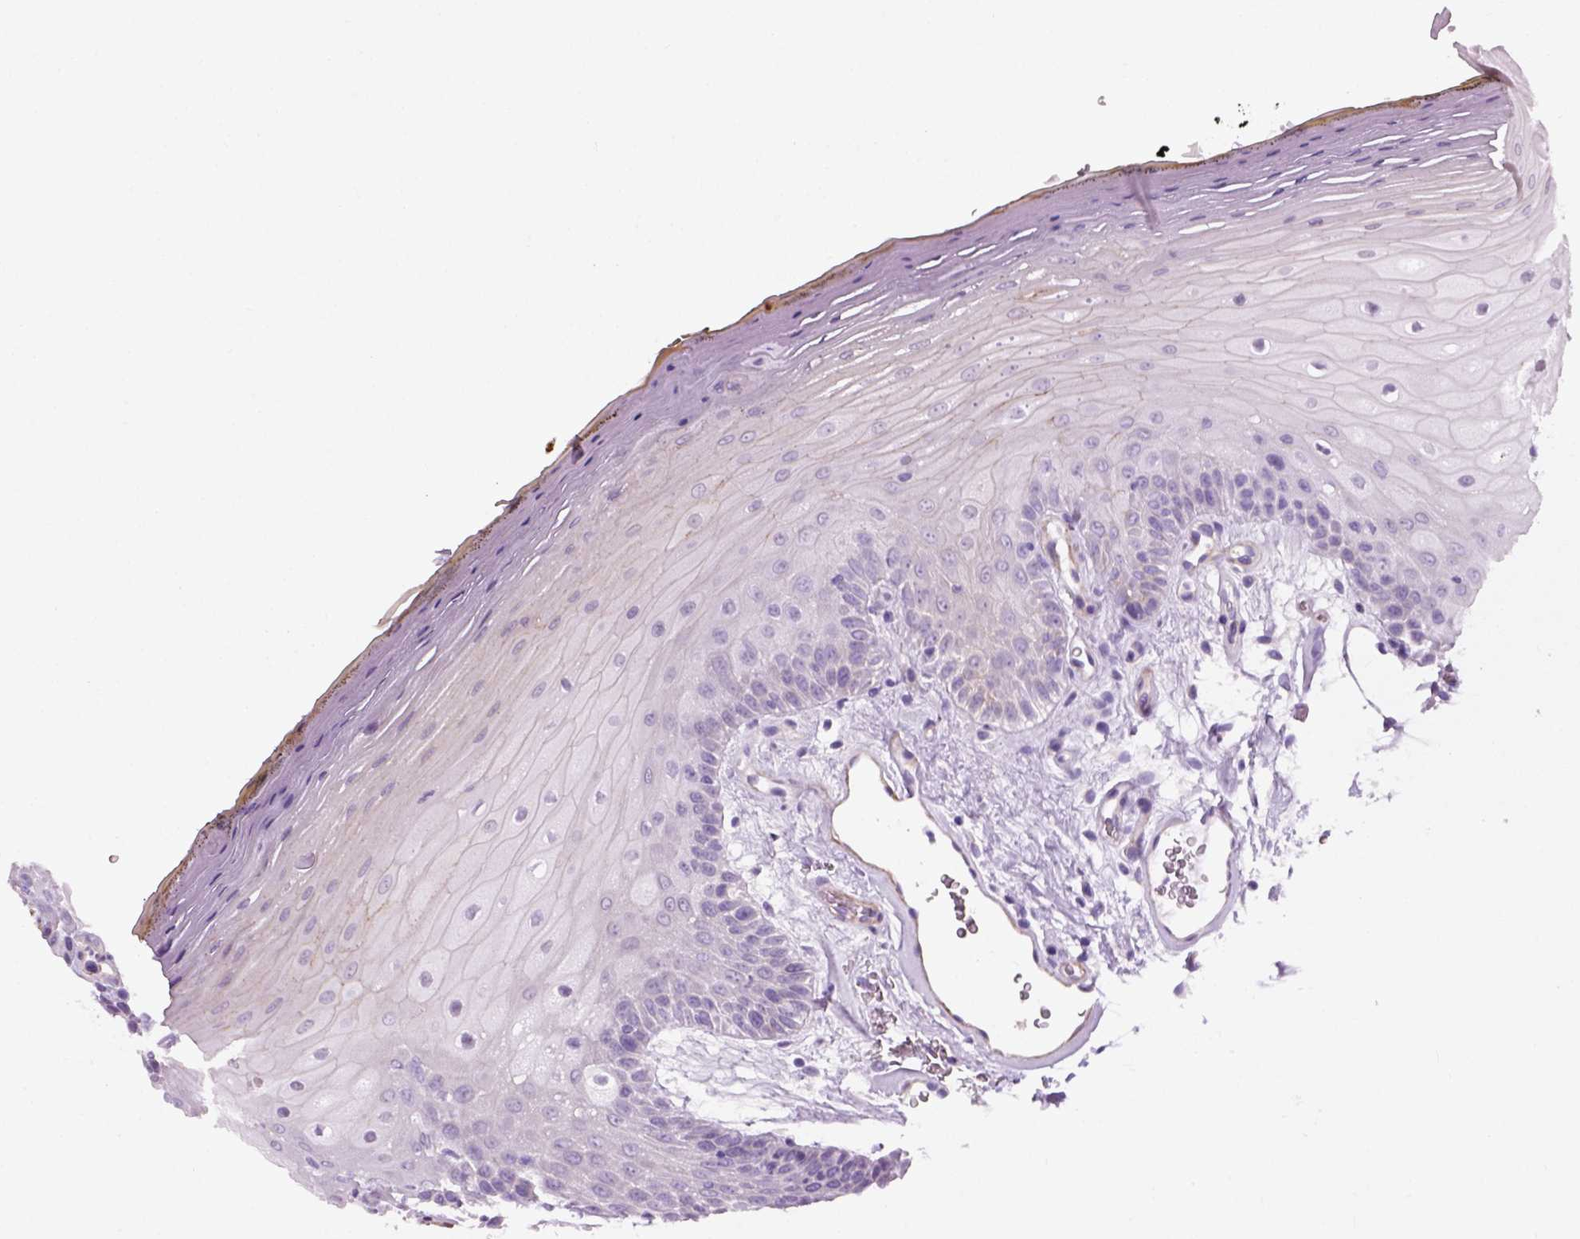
{"staining": {"intensity": "negative", "quantity": "none", "location": "none"}, "tissue": "oral mucosa", "cell_type": "Squamous epithelial cells", "image_type": "normal", "snomed": [{"axis": "morphology", "description": "Normal tissue, NOS"}, {"axis": "morphology", "description": "Squamous cell carcinoma, NOS"}, {"axis": "topography", "description": "Oral tissue"}, {"axis": "topography", "description": "Head-Neck"}], "caption": "This is an IHC photomicrograph of benign human oral mucosa. There is no expression in squamous epithelial cells.", "gene": "FAM161A", "patient": {"sex": "male", "age": 52}}